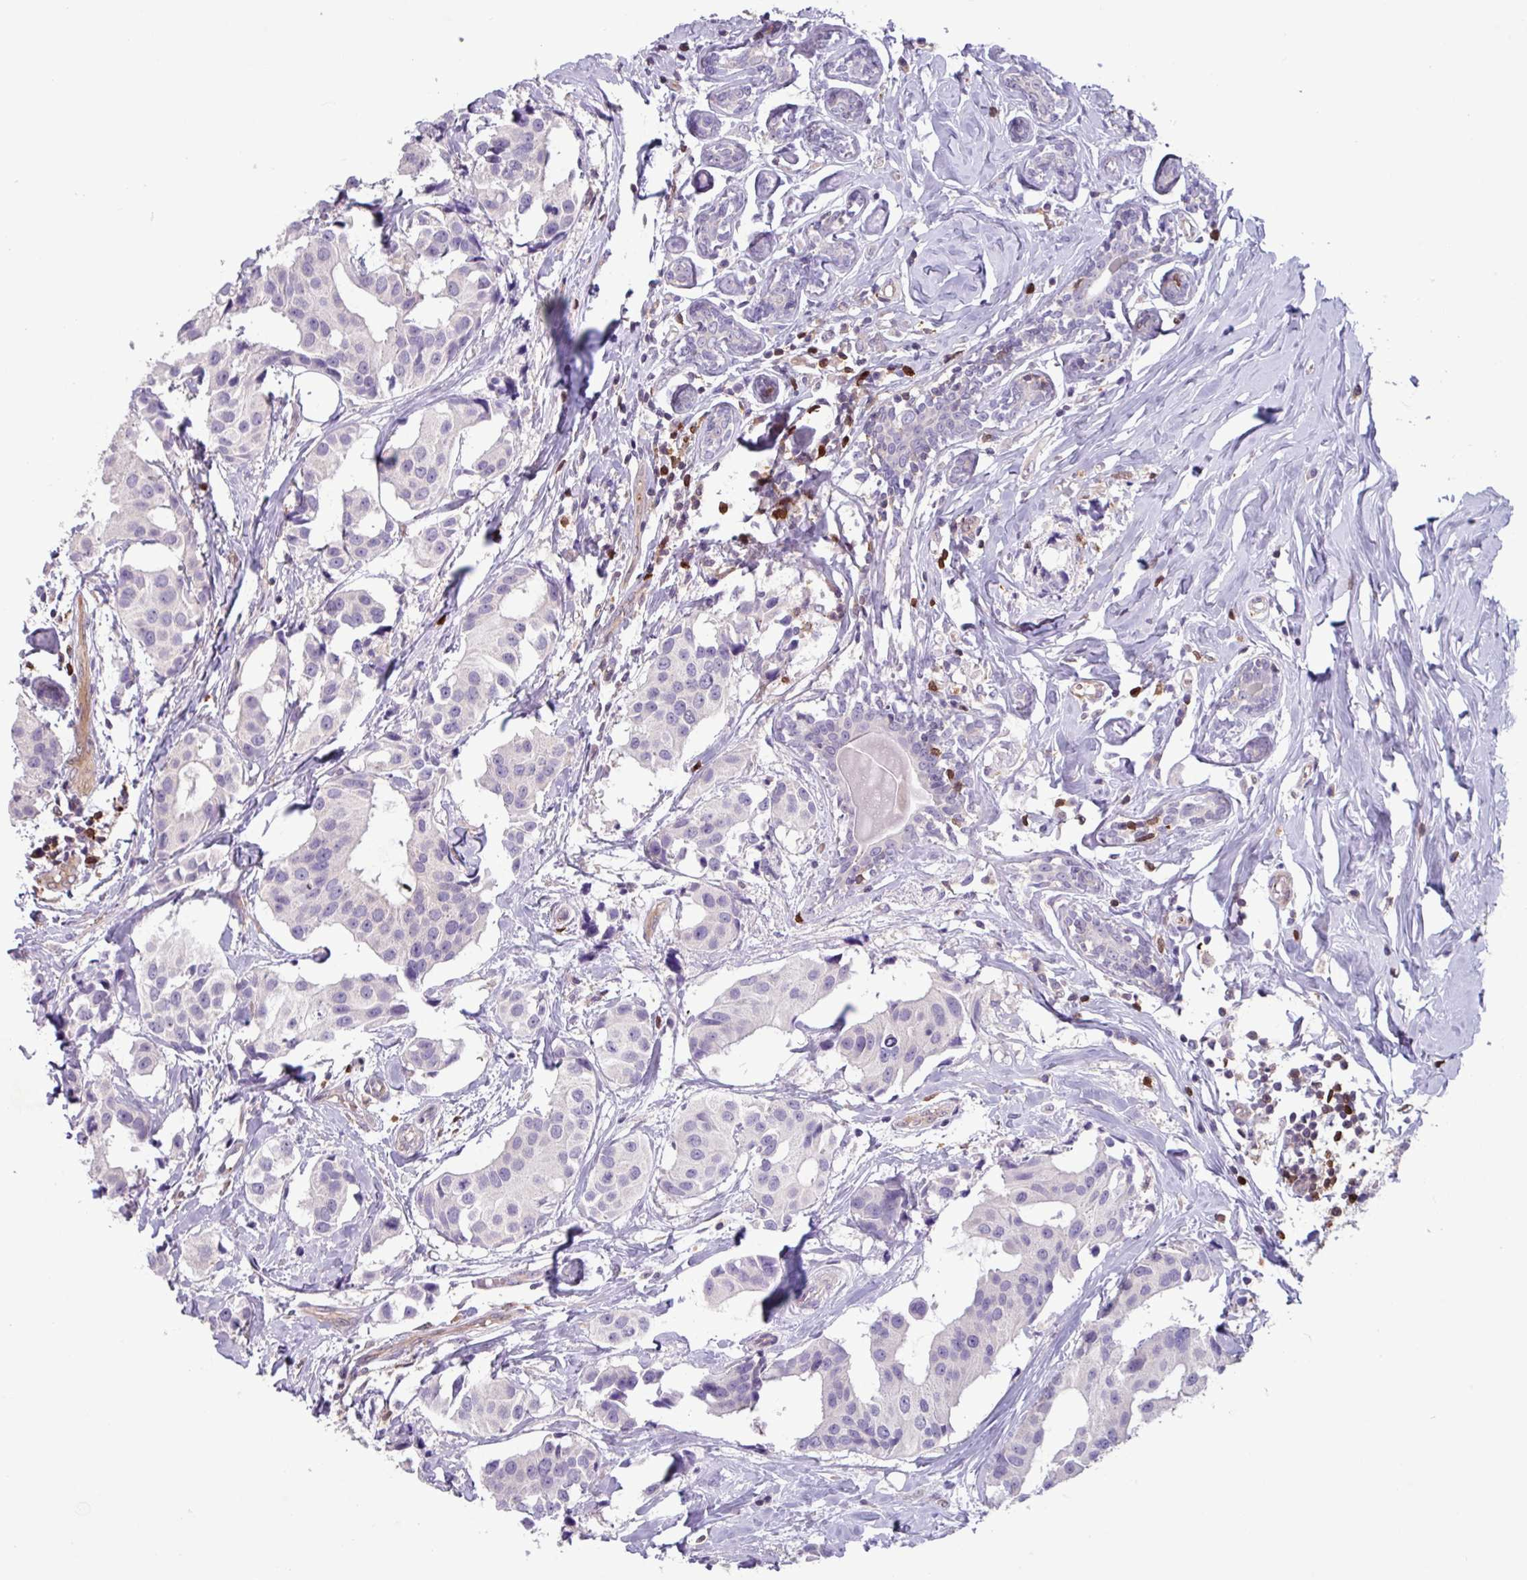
{"staining": {"intensity": "negative", "quantity": "none", "location": "none"}, "tissue": "breast cancer", "cell_type": "Tumor cells", "image_type": "cancer", "snomed": [{"axis": "morphology", "description": "Normal tissue, NOS"}, {"axis": "morphology", "description": "Duct carcinoma"}, {"axis": "topography", "description": "Breast"}], "caption": "Immunohistochemistry (IHC) histopathology image of breast cancer (intraductal carcinoma) stained for a protein (brown), which reveals no positivity in tumor cells. The staining was performed using DAB to visualize the protein expression in brown, while the nuclei were stained in blue with hematoxylin (Magnification: 20x).", "gene": "SEC61G", "patient": {"sex": "female", "age": 39}}